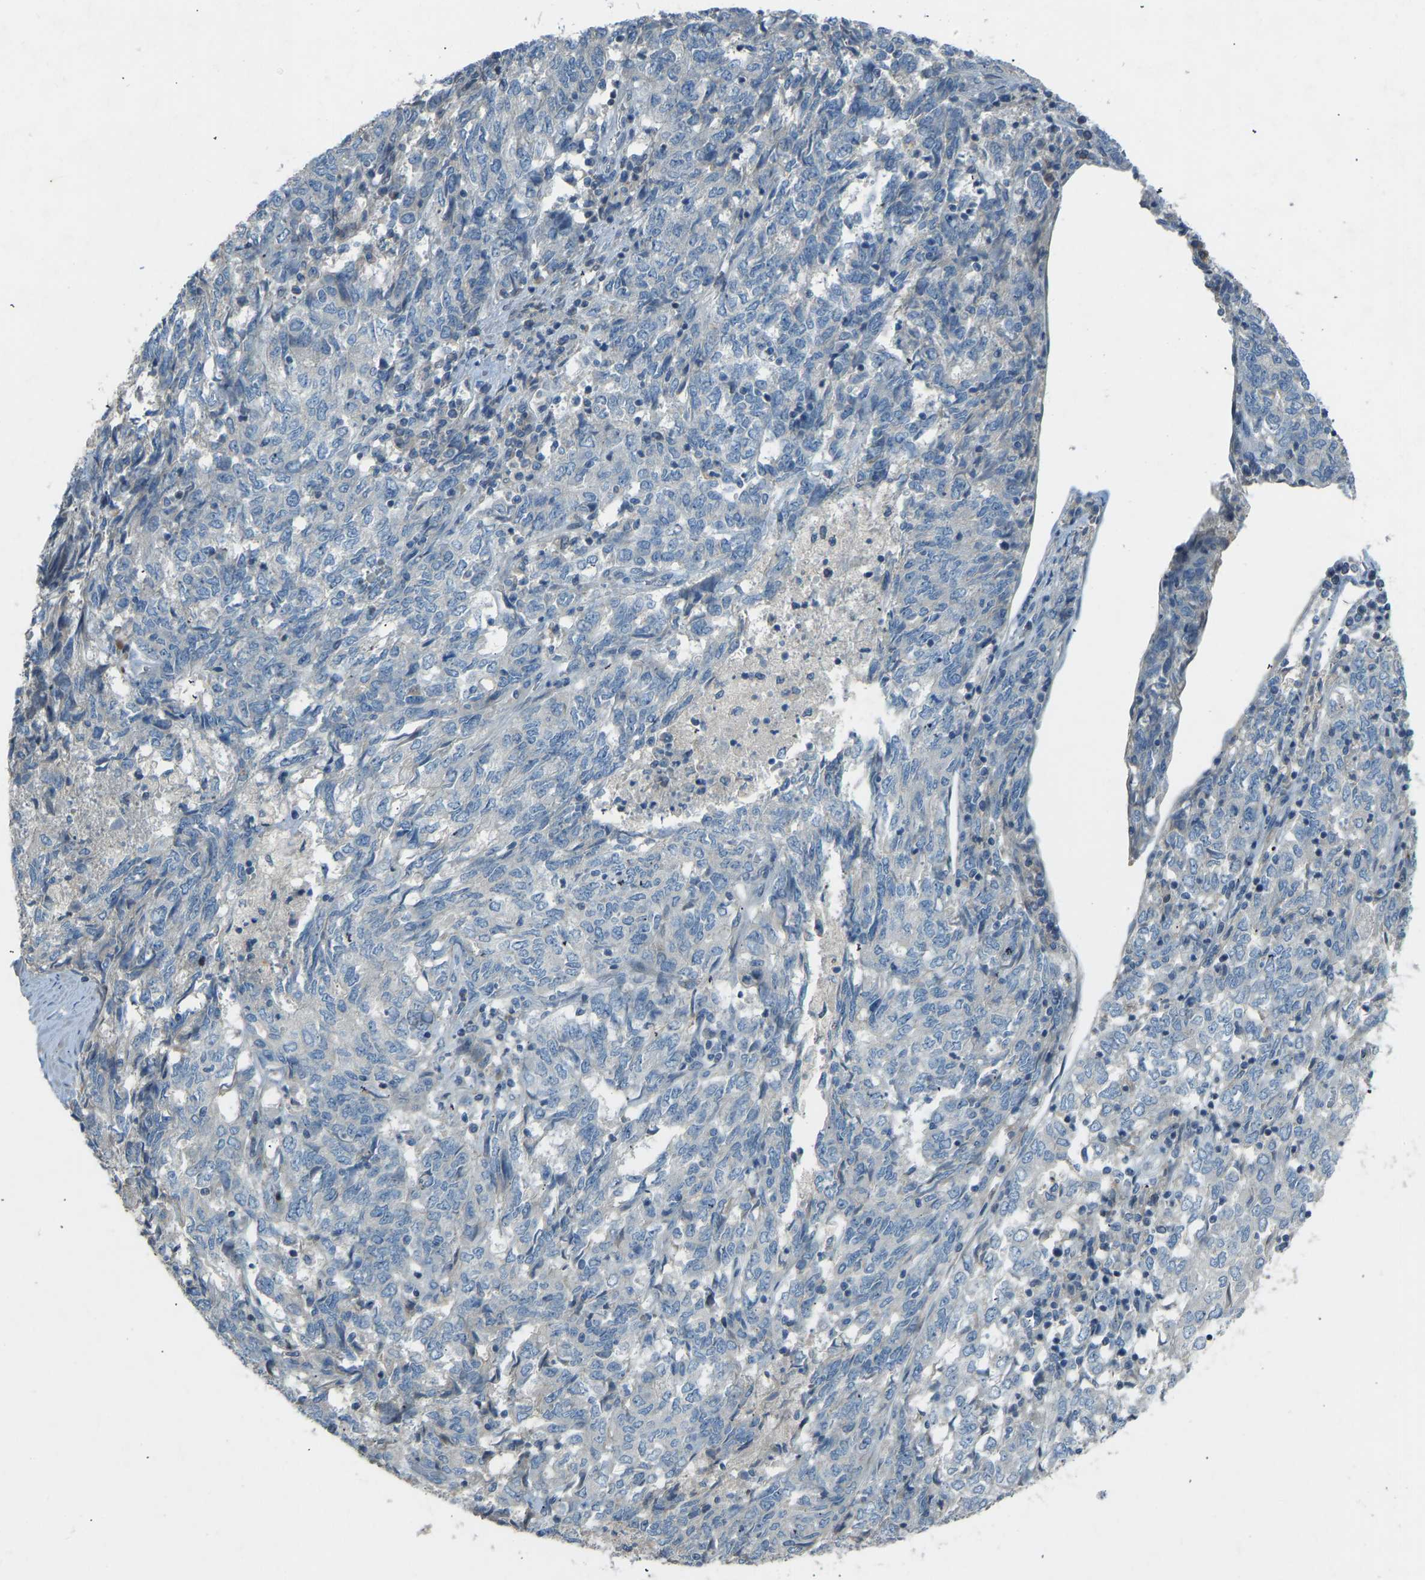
{"staining": {"intensity": "negative", "quantity": "none", "location": "none"}, "tissue": "endometrial cancer", "cell_type": "Tumor cells", "image_type": "cancer", "snomed": [{"axis": "morphology", "description": "Adenocarcinoma, NOS"}, {"axis": "topography", "description": "Endometrium"}], "caption": "Tumor cells show no significant protein staining in adenocarcinoma (endometrial). The staining is performed using DAB (3,3'-diaminobenzidine) brown chromogen with nuclei counter-stained in using hematoxylin.", "gene": "FBLN2", "patient": {"sex": "female", "age": 80}}